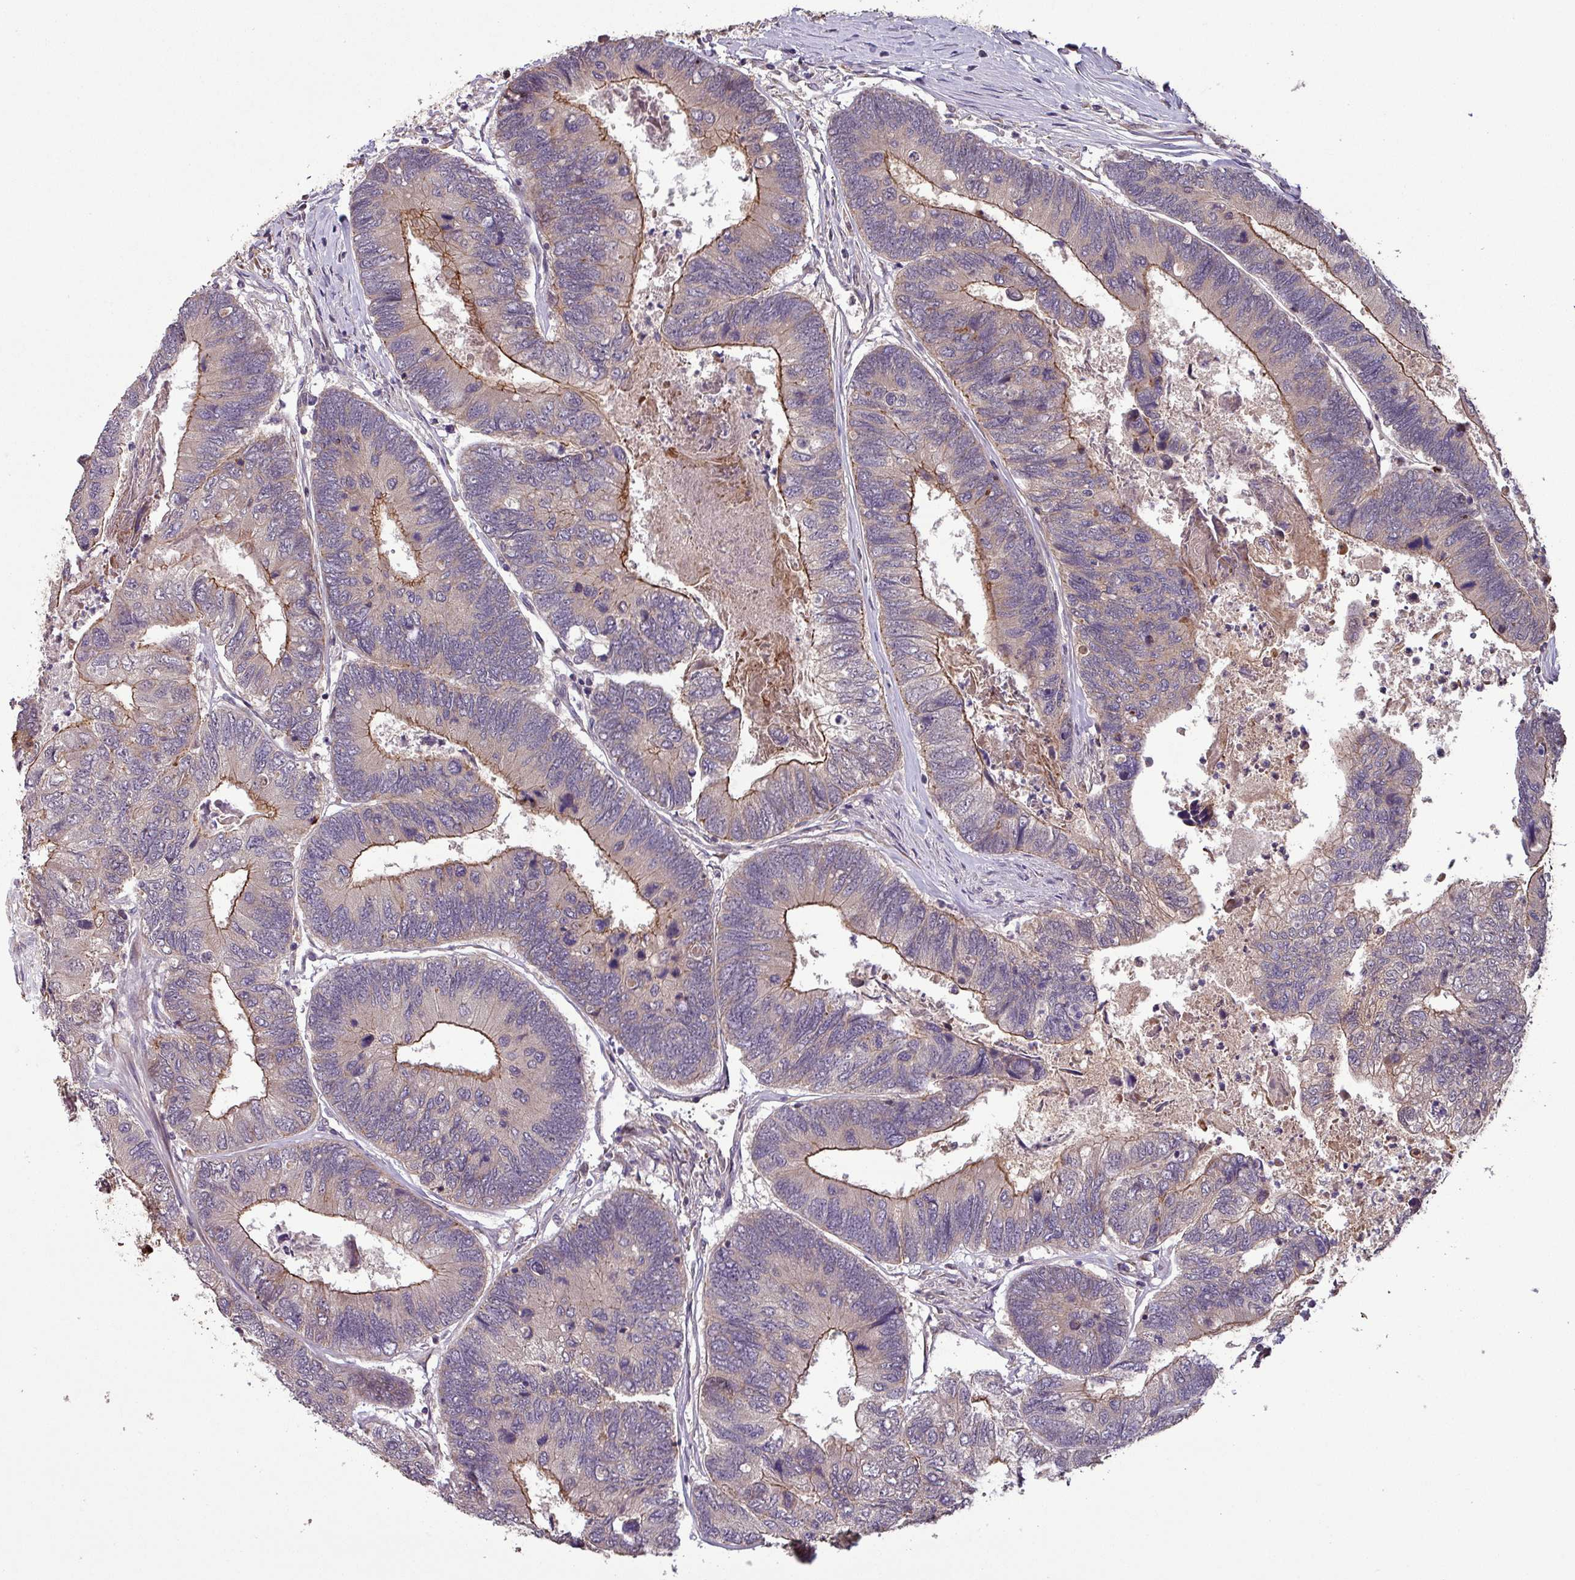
{"staining": {"intensity": "weak", "quantity": ">75%", "location": "cytoplasmic/membranous"}, "tissue": "colorectal cancer", "cell_type": "Tumor cells", "image_type": "cancer", "snomed": [{"axis": "morphology", "description": "Adenocarcinoma, NOS"}, {"axis": "topography", "description": "Colon"}], "caption": "Immunohistochemistry staining of colorectal cancer (adenocarcinoma), which exhibits low levels of weak cytoplasmic/membranous expression in approximately >75% of tumor cells indicating weak cytoplasmic/membranous protein staining. The staining was performed using DAB (3,3'-diaminobenzidine) (brown) for protein detection and nuclei were counterstained in hematoxylin (blue).", "gene": "NOB1", "patient": {"sex": "female", "age": 67}}